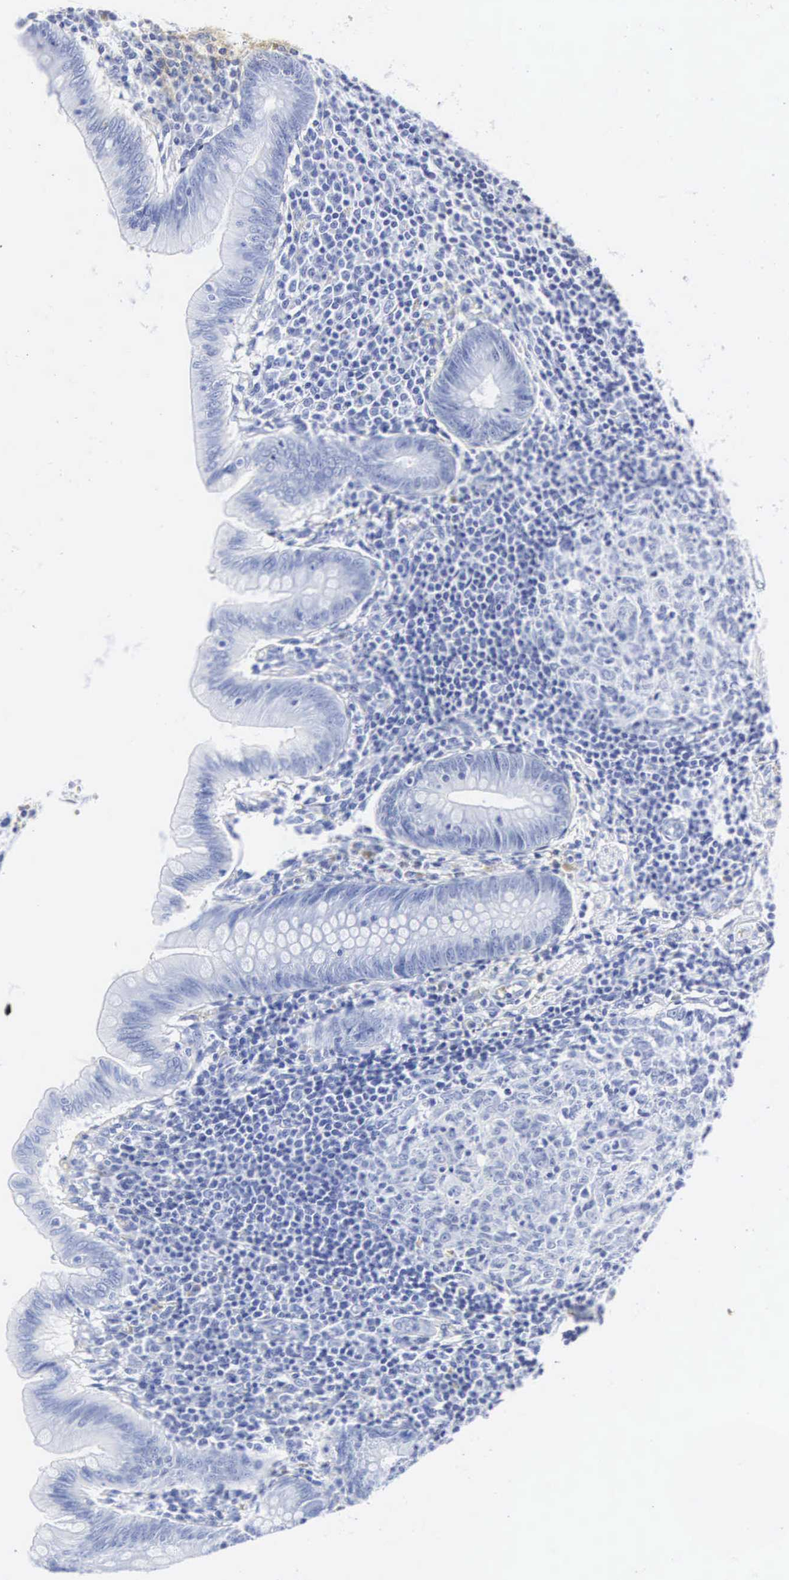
{"staining": {"intensity": "negative", "quantity": "none", "location": "none"}, "tissue": "appendix", "cell_type": "Glandular cells", "image_type": "normal", "snomed": [{"axis": "morphology", "description": "Normal tissue, NOS"}, {"axis": "topography", "description": "Appendix"}], "caption": "An immunohistochemistry (IHC) histopathology image of benign appendix is shown. There is no staining in glandular cells of appendix. The staining was performed using DAB to visualize the protein expression in brown, while the nuclei were stained in blue with hematoxylin (Magnification: 20x).", "gene": "INS", "patient": {"sex": "female", "age": 34}}